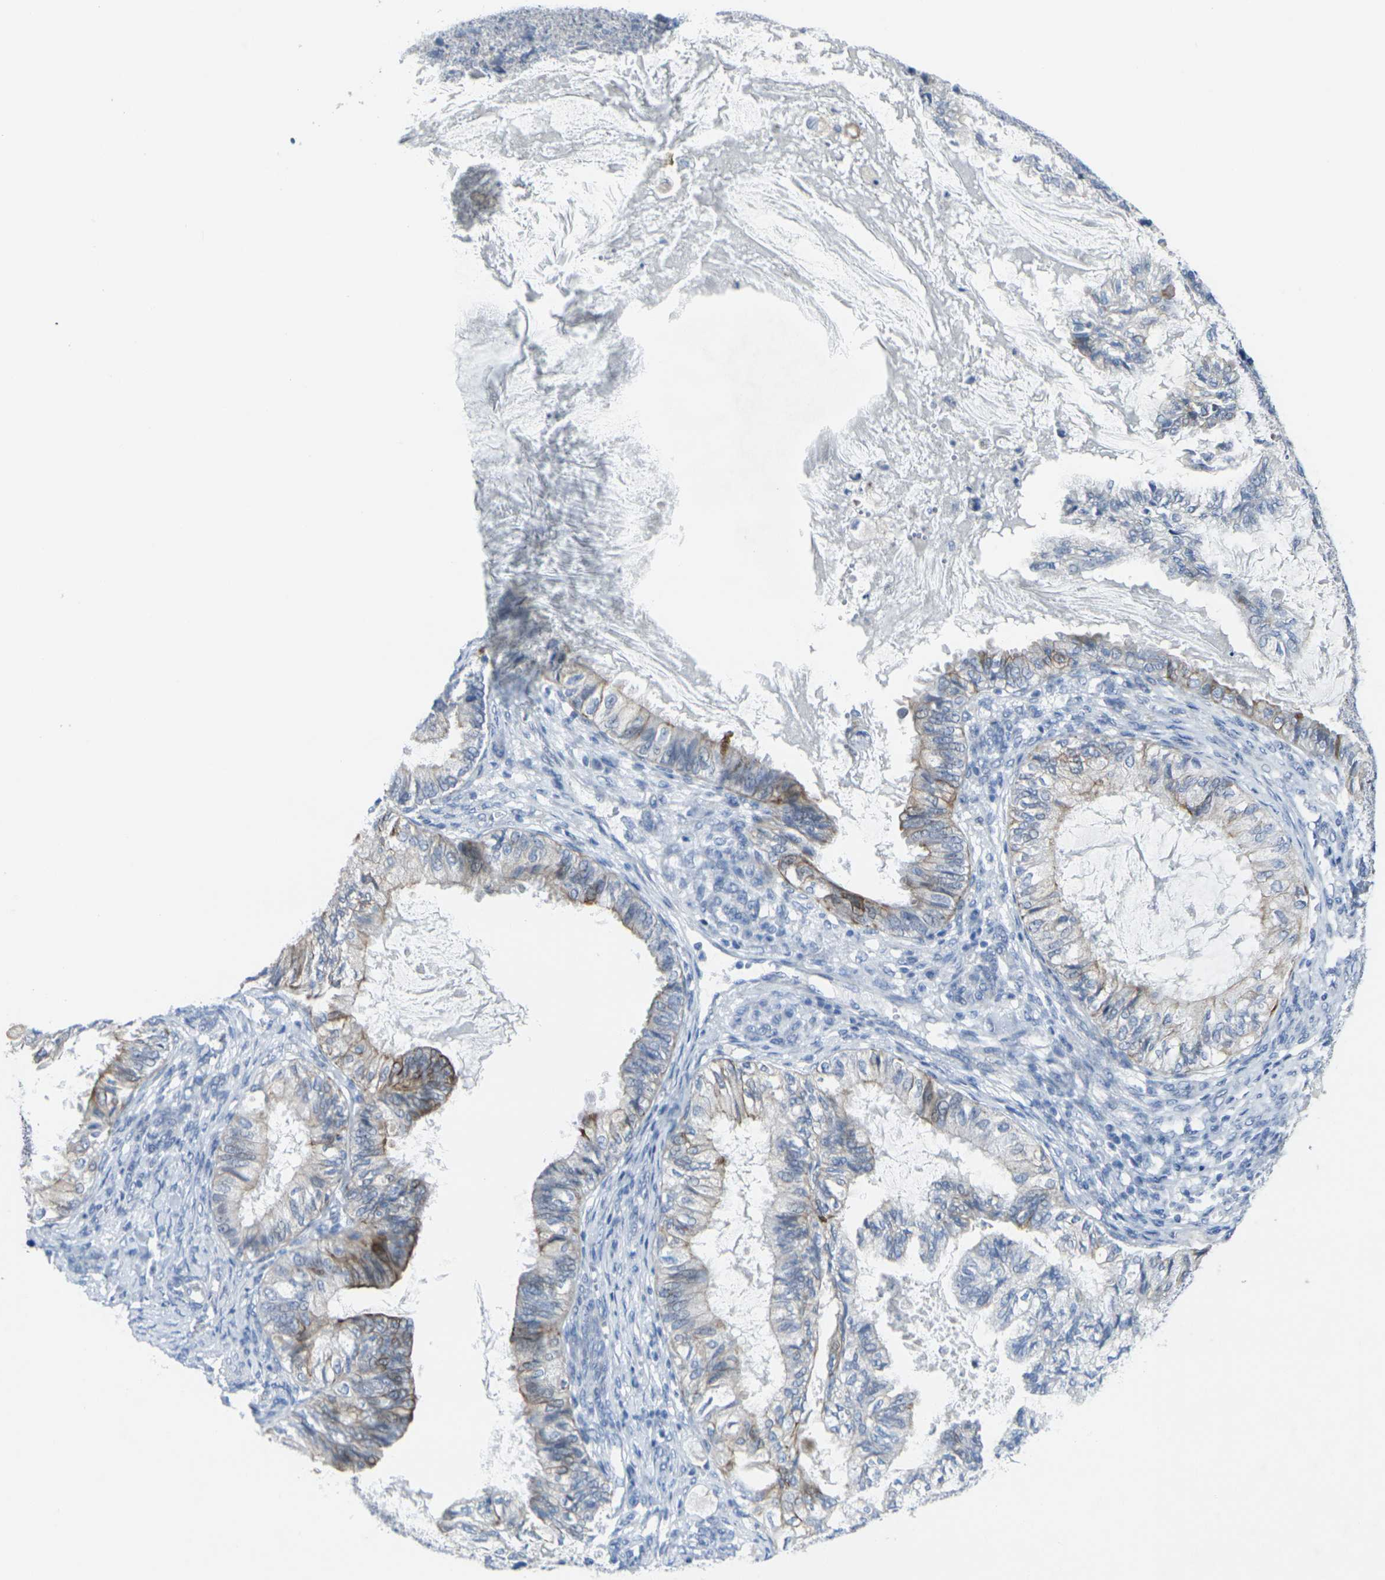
{"staining": {"intensity": "moderate", "quantity": "<25%", "location": "cytoplasmic/membranous"}, "tissue": "cervical cancer", "cell_type": "Tumor cells", "image_type": "cancer", "snomed": [{"axis": "morphology", "description": "Normal tissue, NOS"}, {"axis": "morphology", "description": "Adenocarcinoma, NOS"}, {"axis": "topography", "description": "Cervix"}, {"axis": "topography", "description": "Endometrium"}], "caption": "The photomicrograph reveals staining of cervical adenocarcinoma, revealing moderate cytoplasmic/membranous protein positivity (brown color) within tumor cells.", "gene": "ANKRD46", "patient": {"sex": "female", "age": 86}}